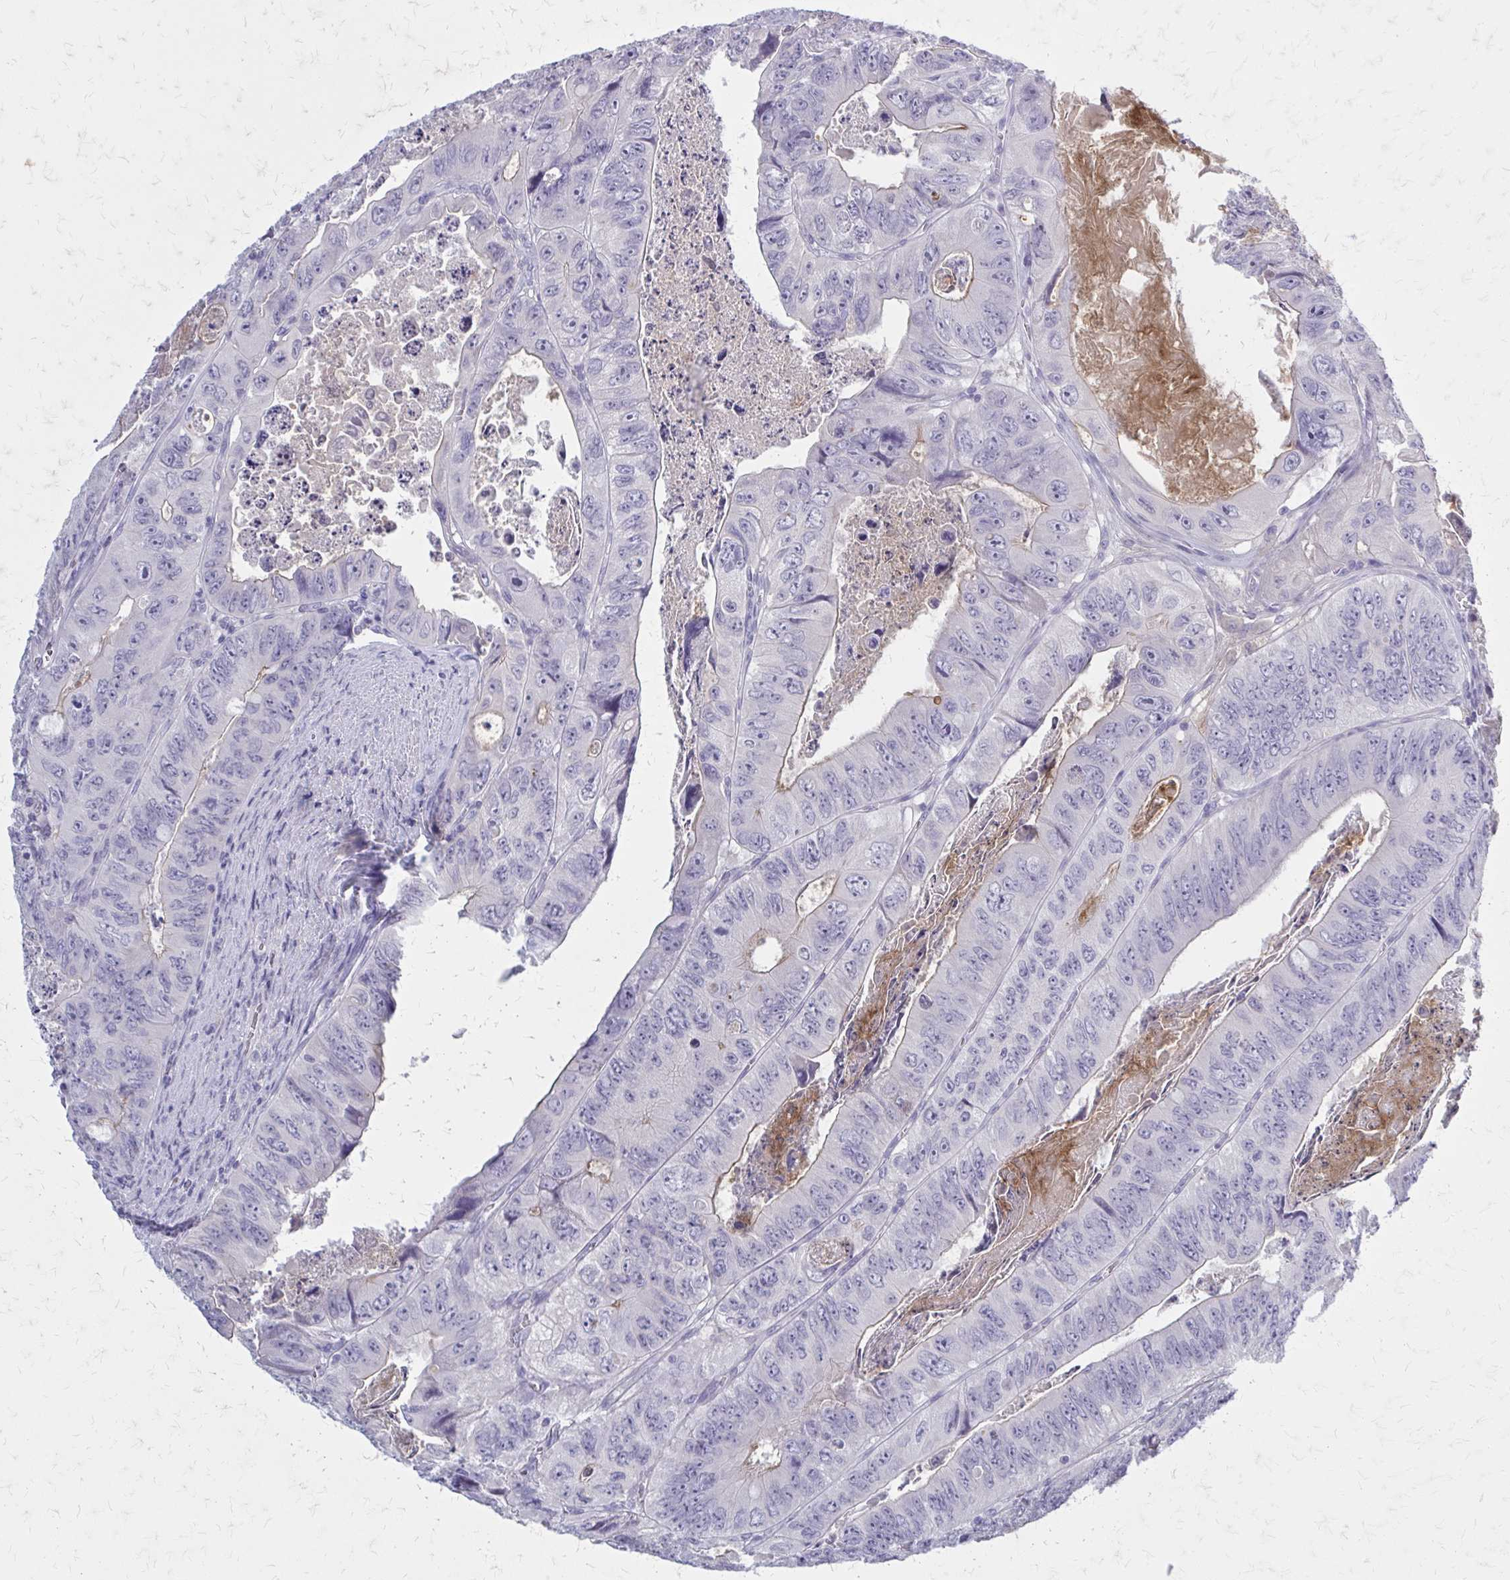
{"staining": {"intensity": "negative", "quantity": "none", "location": "none"}, "tissue": "colorectal cancer", "cell_type": "Tumor cells", "image_type": "cancer", "snomed": [{"axis": "morphology", "description": "Adenocarcinoma, NOS"}, {"axis": "topography", "description": "Colon"}], "caption": "This is an immunohistochemistry (IHC) histopathology image of human adenocarcinoma (colorectal). There is no staining in tumor cells.", "gene": "SERPIND1", "patient": {"sex": "female", "age": 84}}